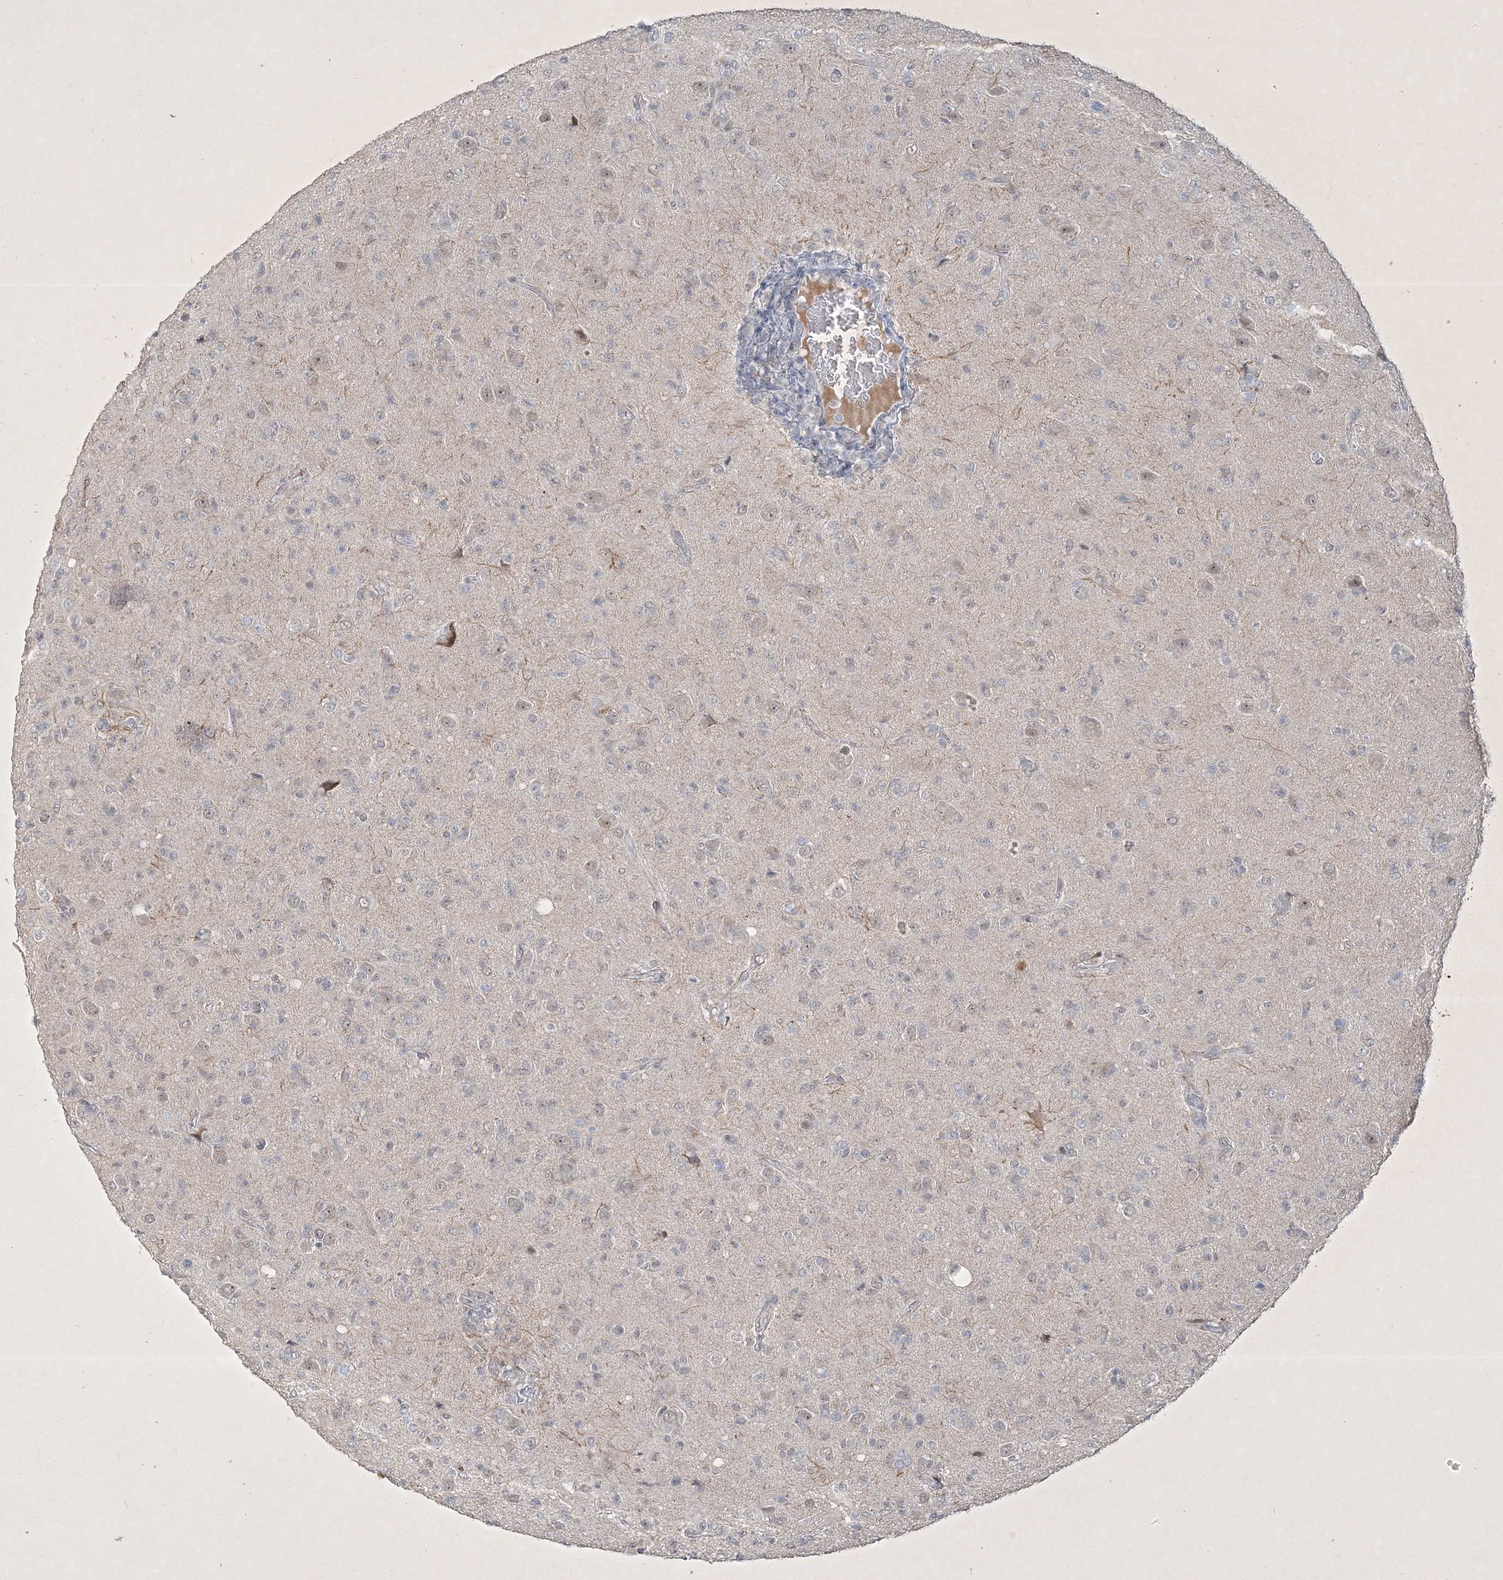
{"staining": {"intensity": "negative", "quantity": "none", "location": "none"}, "tissue": "glioma", "cell_type": "Tumor cells", "image_type": "cancer", "snomed": [{"axis": "morphology", "description": "Glioma, malignant, High grade"}, {"axis": "topography", "description": "Brain"}], "caption": "Micrograph shows no significant protein positivity in tumor cells of high-grade glioma (malignant).", "gene": "ZBTB9", "patient": {"sex": "female", "age": 57}}